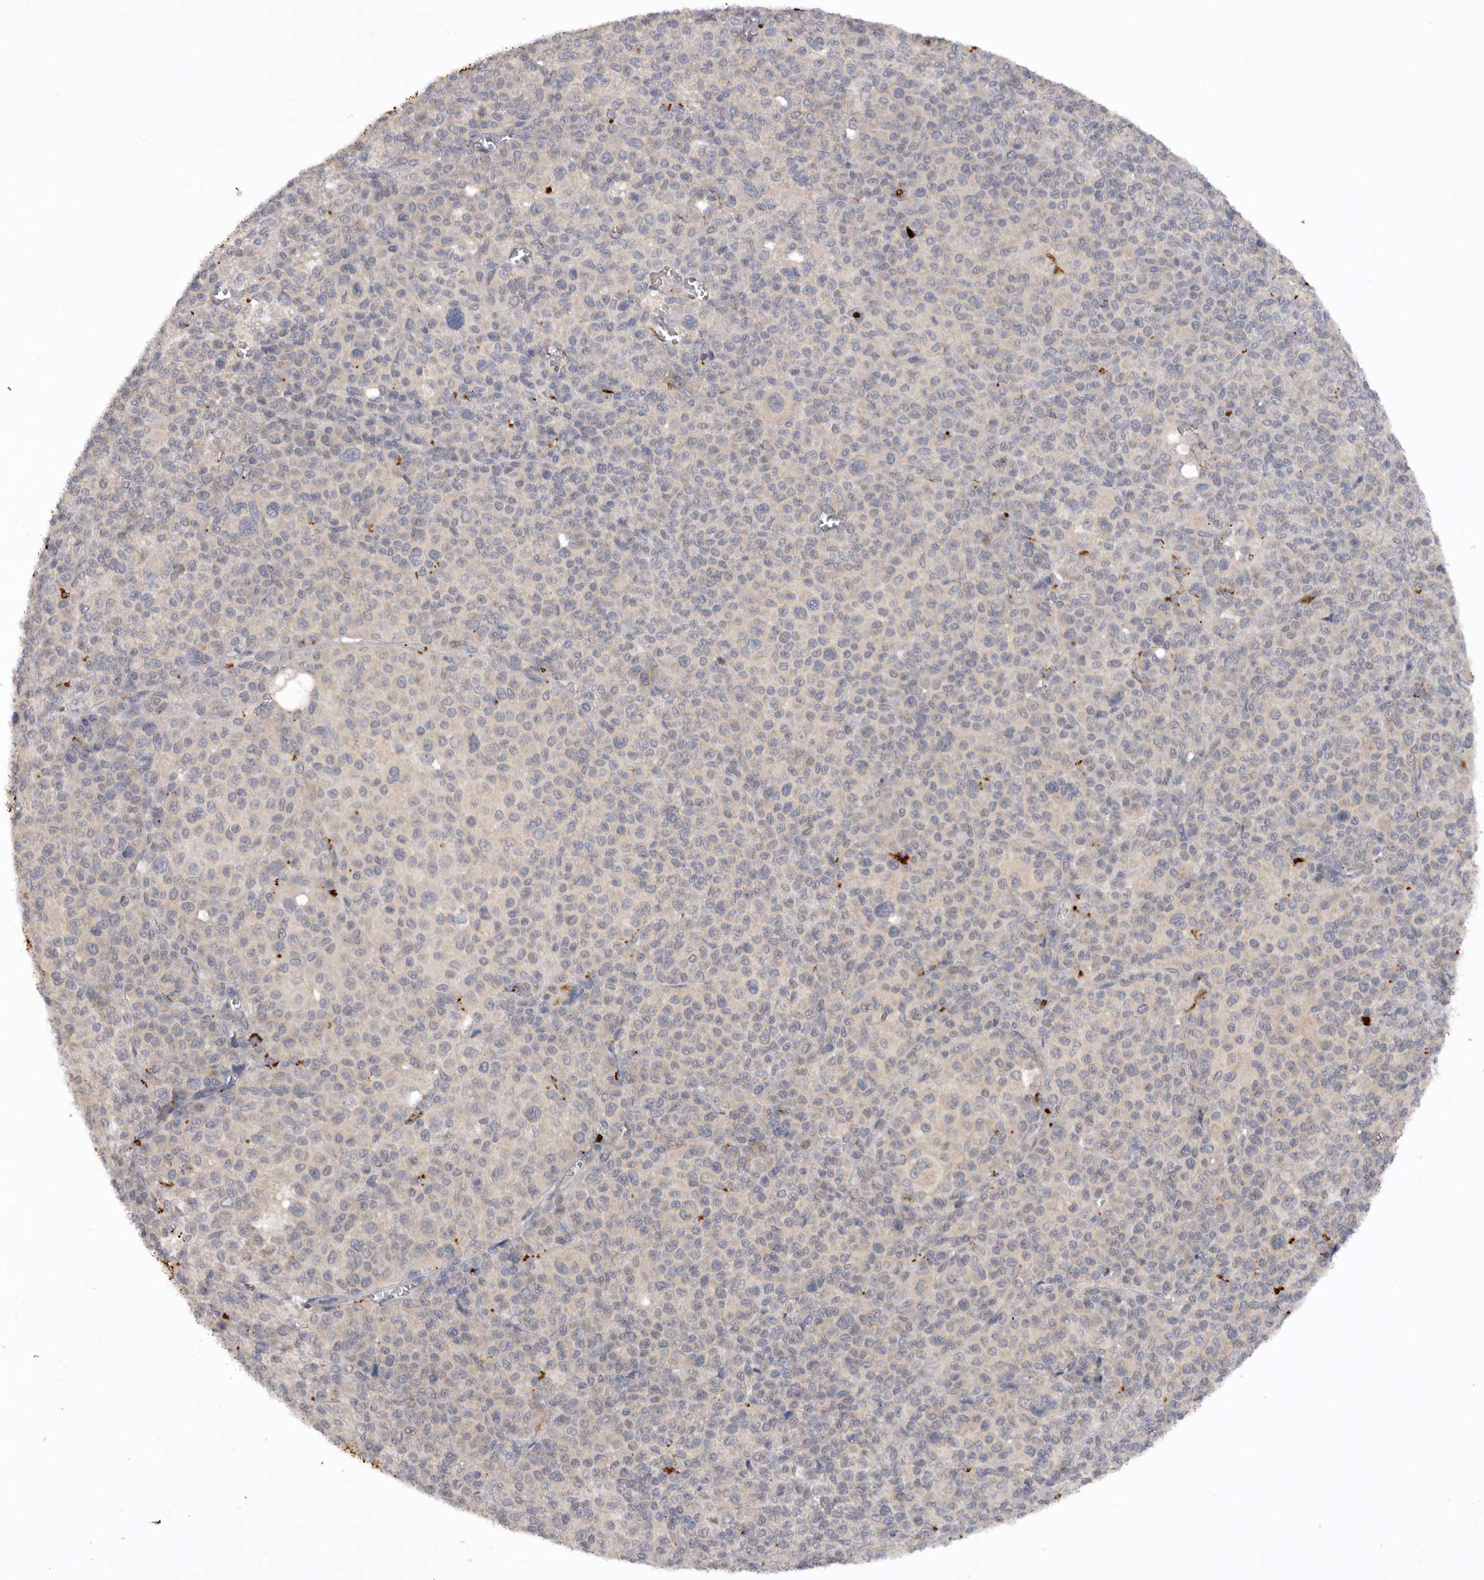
{"staining": {"intensity": "negative", "quantity": "none", "location": "none"}, "tissue": "melanoma", "cell_type": "Tumor cells", "image_type": "cancer", "snomed": [{"axis": "morphology", "description": "Malignant melanoma, Metastatic site"}, {"axis": "topography", "description": "Skin"}], "caption": "Histopathology image shows no significant protein expression in tumor cells of malignant melanoma (metastatic site). (Stains: DAB (3,3'-diaminobenzidine) immunohistochemistry with hematoxylin counter stain, Microscopy: brightfield microscopy at high magnification).", "gene": "DHDDS", "patient": {"sex": "female", "age": 74}}